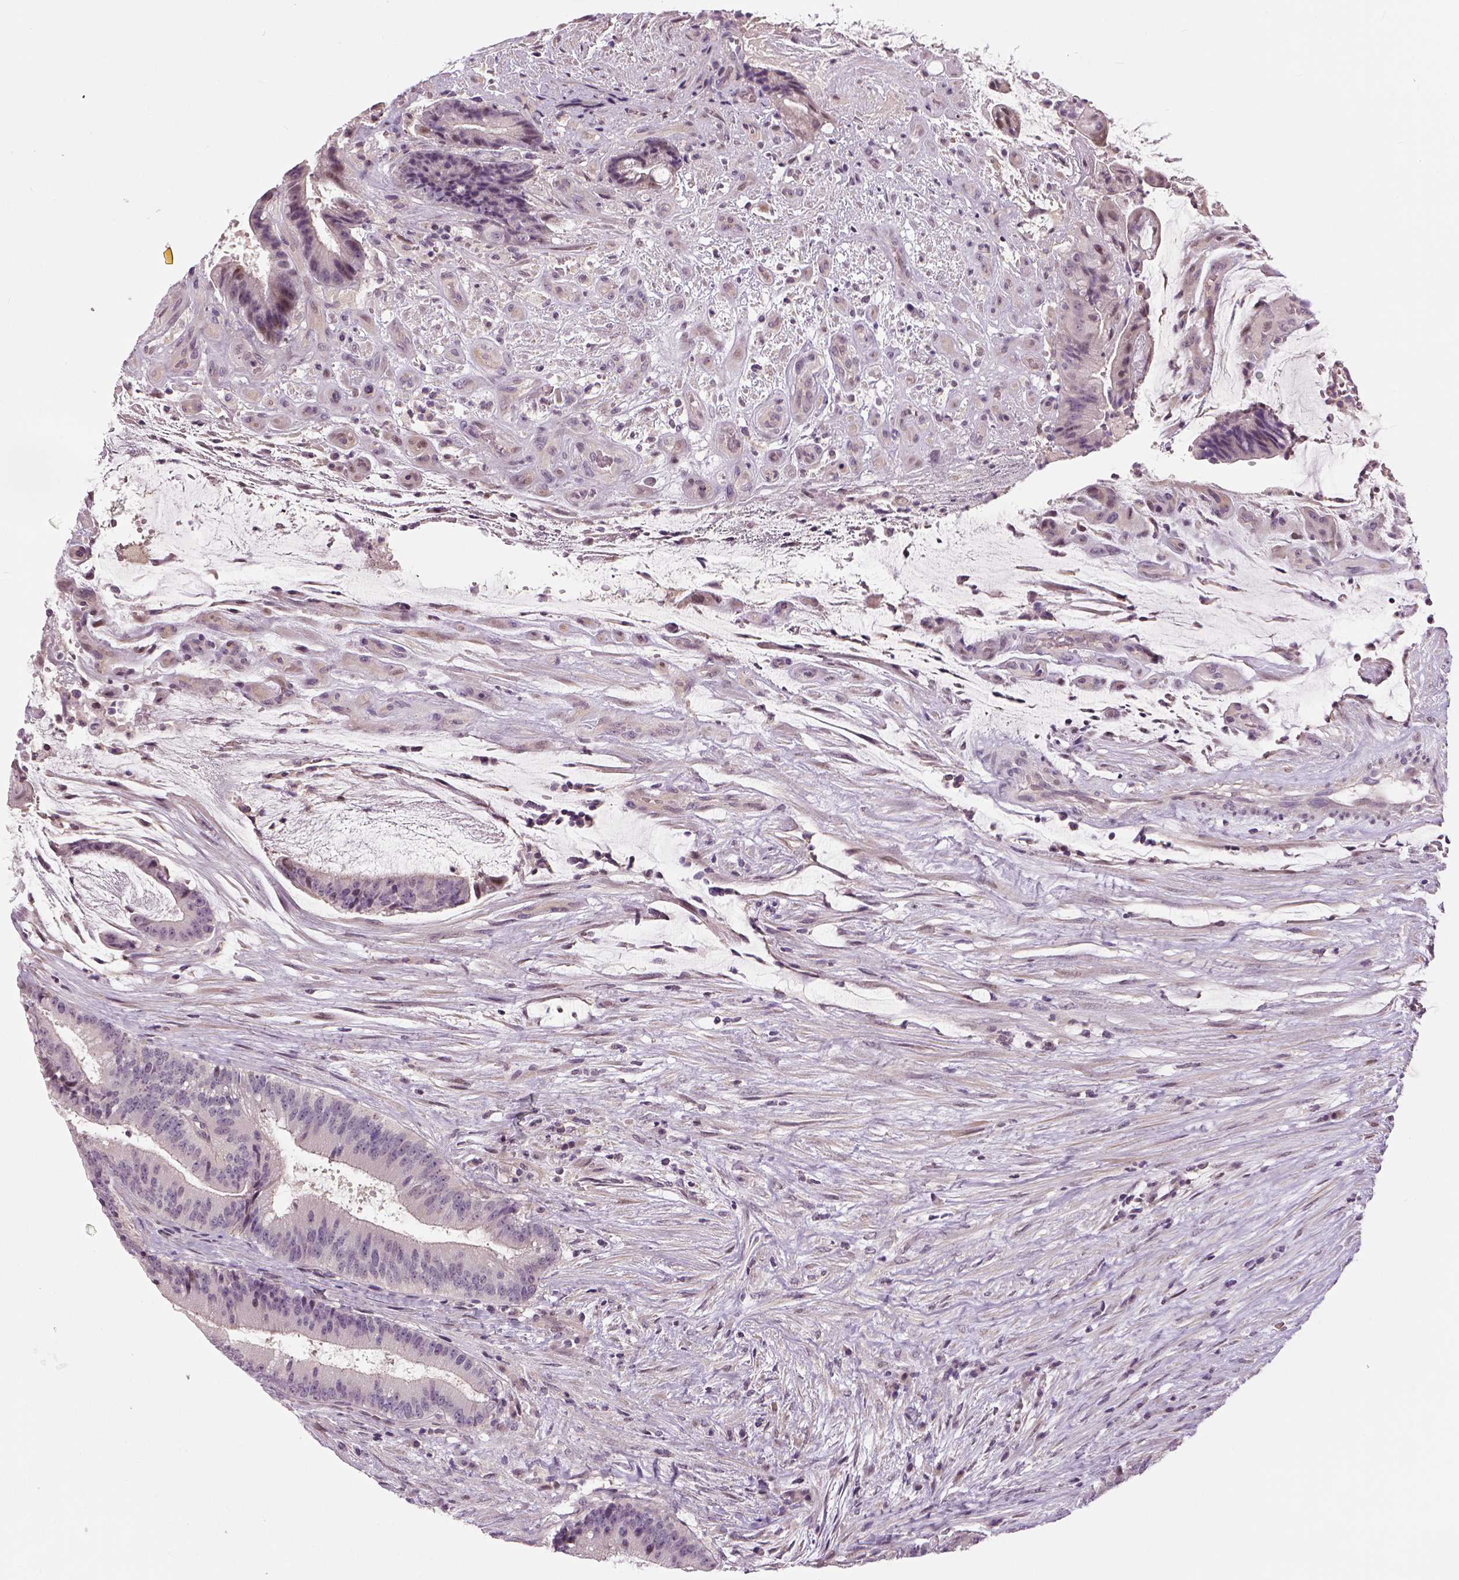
{"staining": {"intensity": "negative", "quantity": "none", "location": "none"}, "tissue": "colorectal cancer", "cell_type": "Tumor cells", "image_type": "cancer", "snomed": [{"axis": "morphology", "description": "Adenocarcinoma, NOS"}, {"axis": "topography", "description": "Colon"}], "caption": "High magnification brightfield microscopy of adenocarcinoma (colorectal) stained with DAB (3,3'-diaminobenzidine) (brown) and counterstained with hematoxylin (blue): tumor cells show no significant staining.", "gene": "NECAB1", "patient": {"sex": "female", "age": 43}}